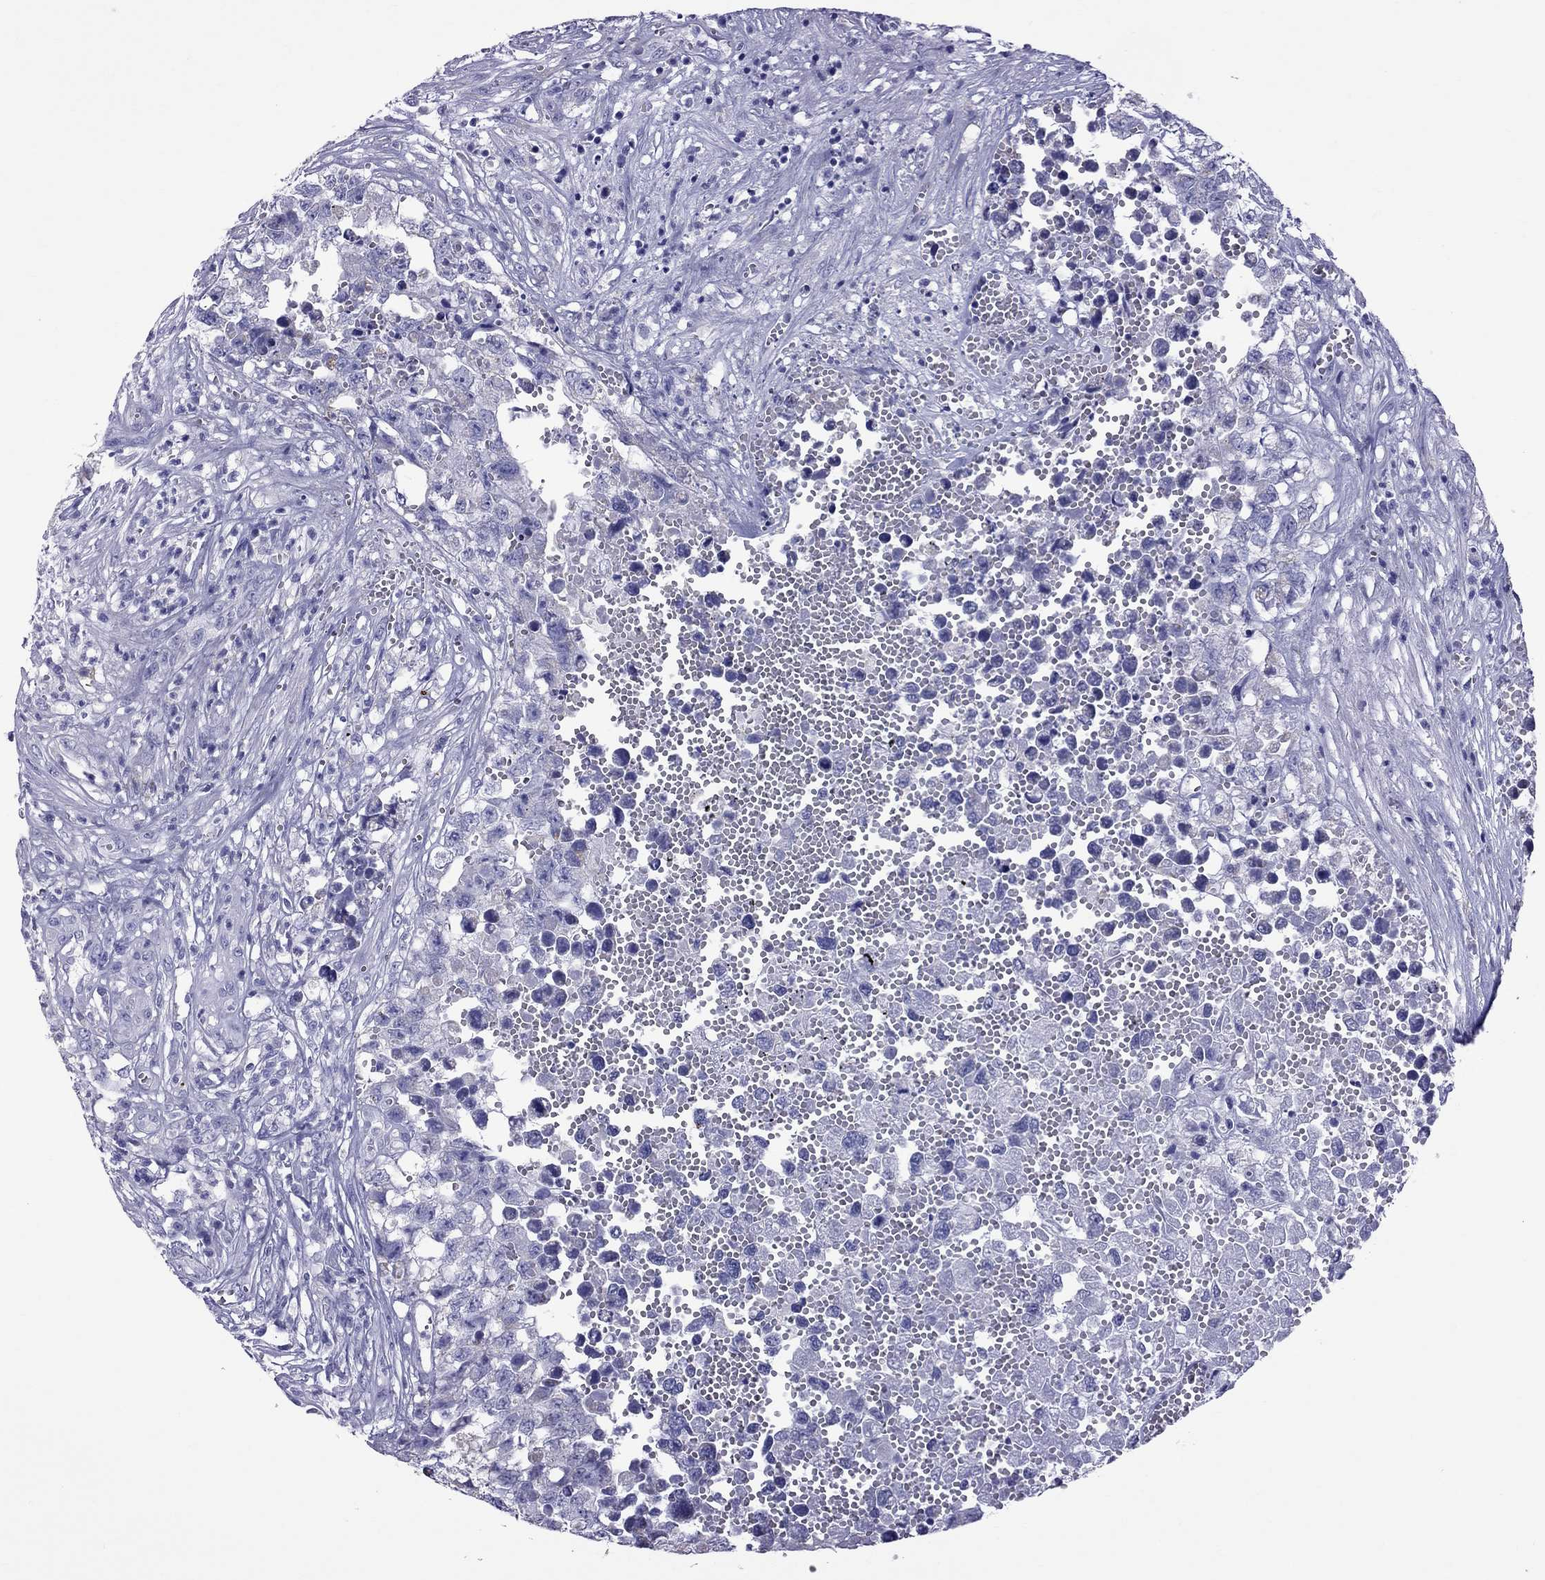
{"staining": {"intensity": "negative", "quantity": "none", "location": "none"}, "tissue": "testis cancer", "cell_type": "Tumor cells", "image_type": "cancer", "snomed": [{"axis": "morphology", "description": "Seminoma, NOS"}, {"axis": "morphology", "description": "Carcinoma, Embryonal, NOS"}, {"axis": "topography", "description": "Testis"}], "caption": "Tumor cells are negative for protein expression in human testis cancer.", "gene": "TTLL13", "patient": {"sex": "male", "age": 22}}